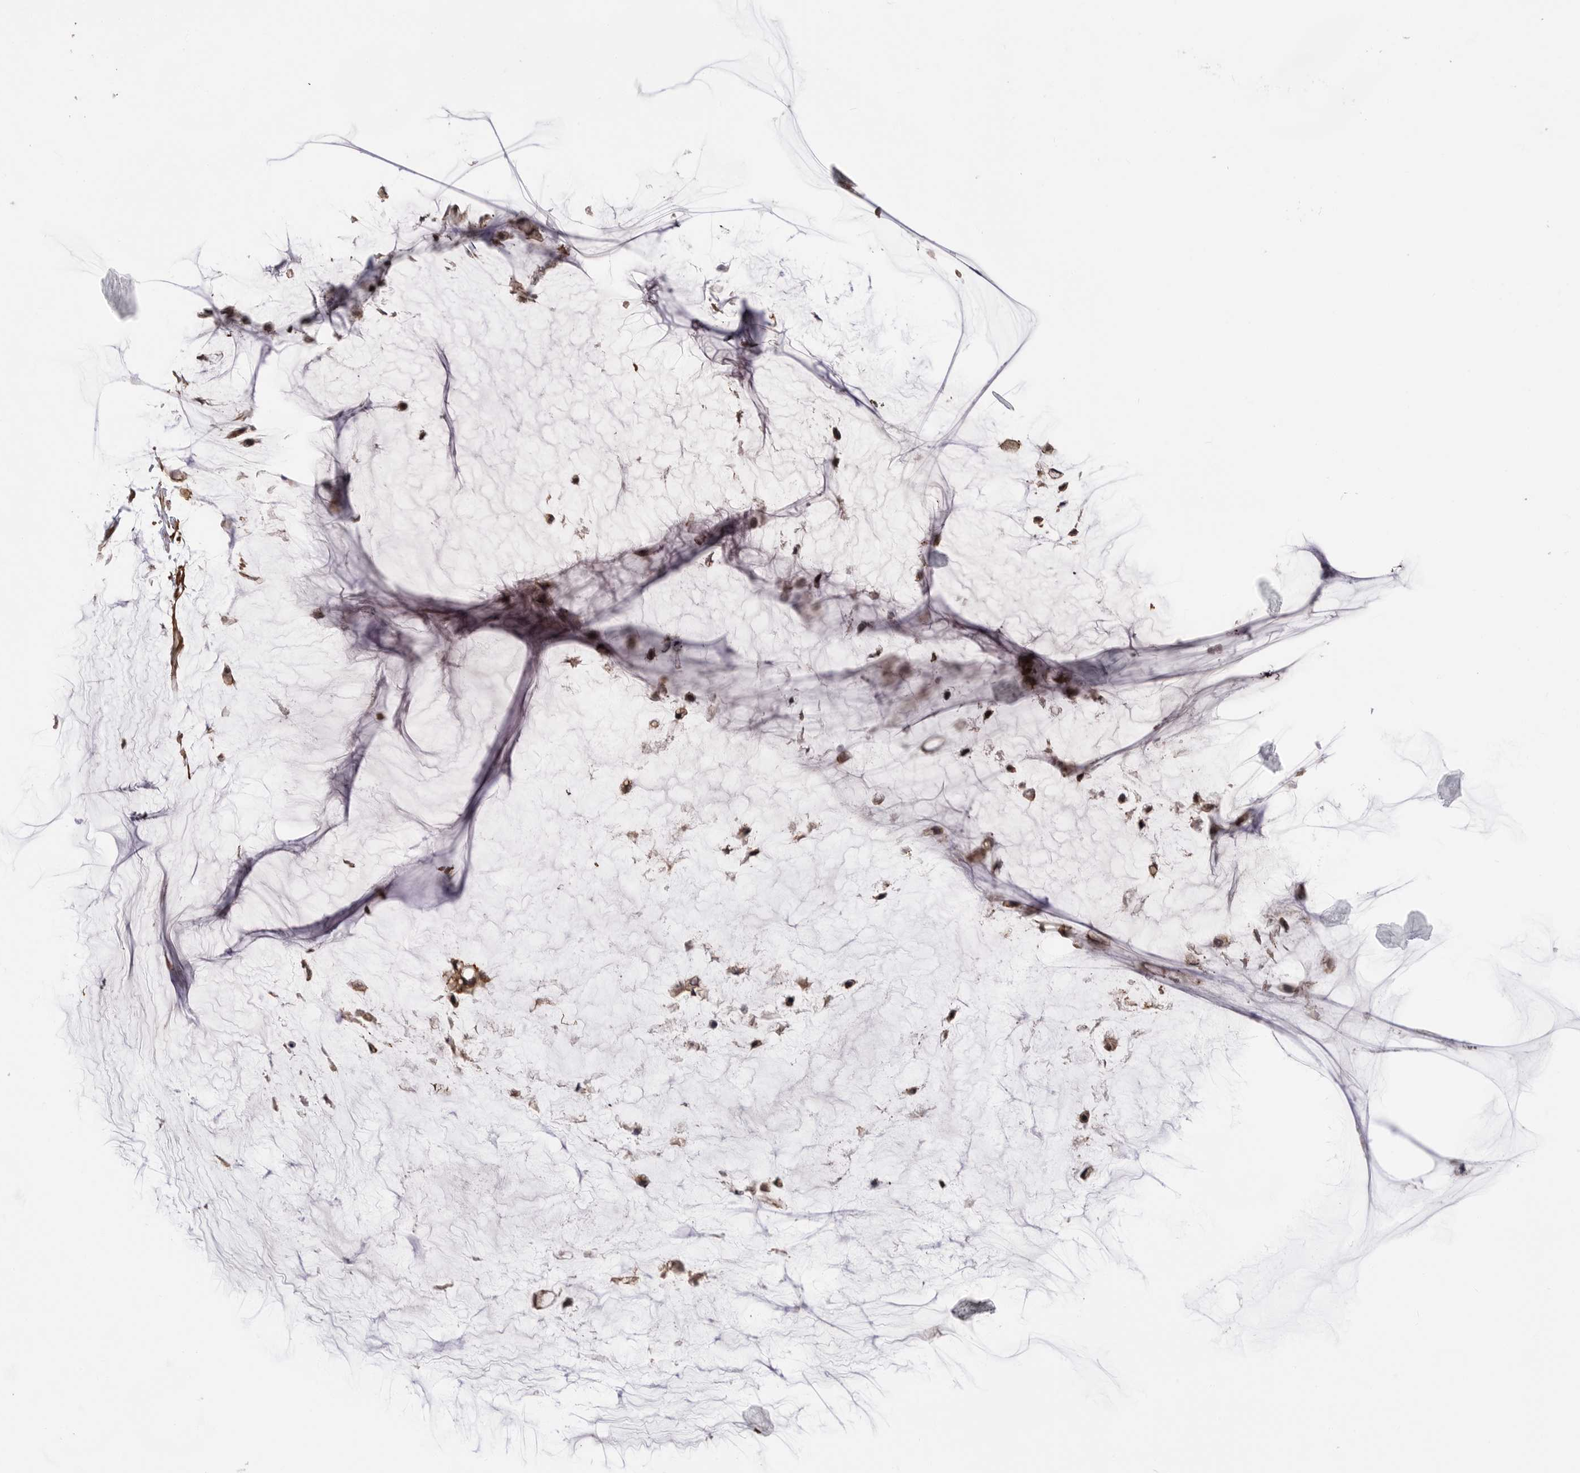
{"staining": {"intensity": "moderate", "quantity": ">75%", "location": "cytoplasmic/membranous"}, "tissue": "ovarian cancer", "cell_type": "Tumor cells", "image_type": "cancer", "snomed": [{"axis": "morphology", "description": "Cystadenocarcinoma, mucinous, NOS"}, {"axis": "topography", "description": "Ovary"}], "caption": "A histopathology image showing moderate cytoplasmic/membranous staining in approximately >75% of tumor cells in mucinous cystadenocarcinoma (ovarian), as visualized by brown immunohistochemical staining.", "gene": "TRIM56", "patient": {"sex": "female", "age": 39}}